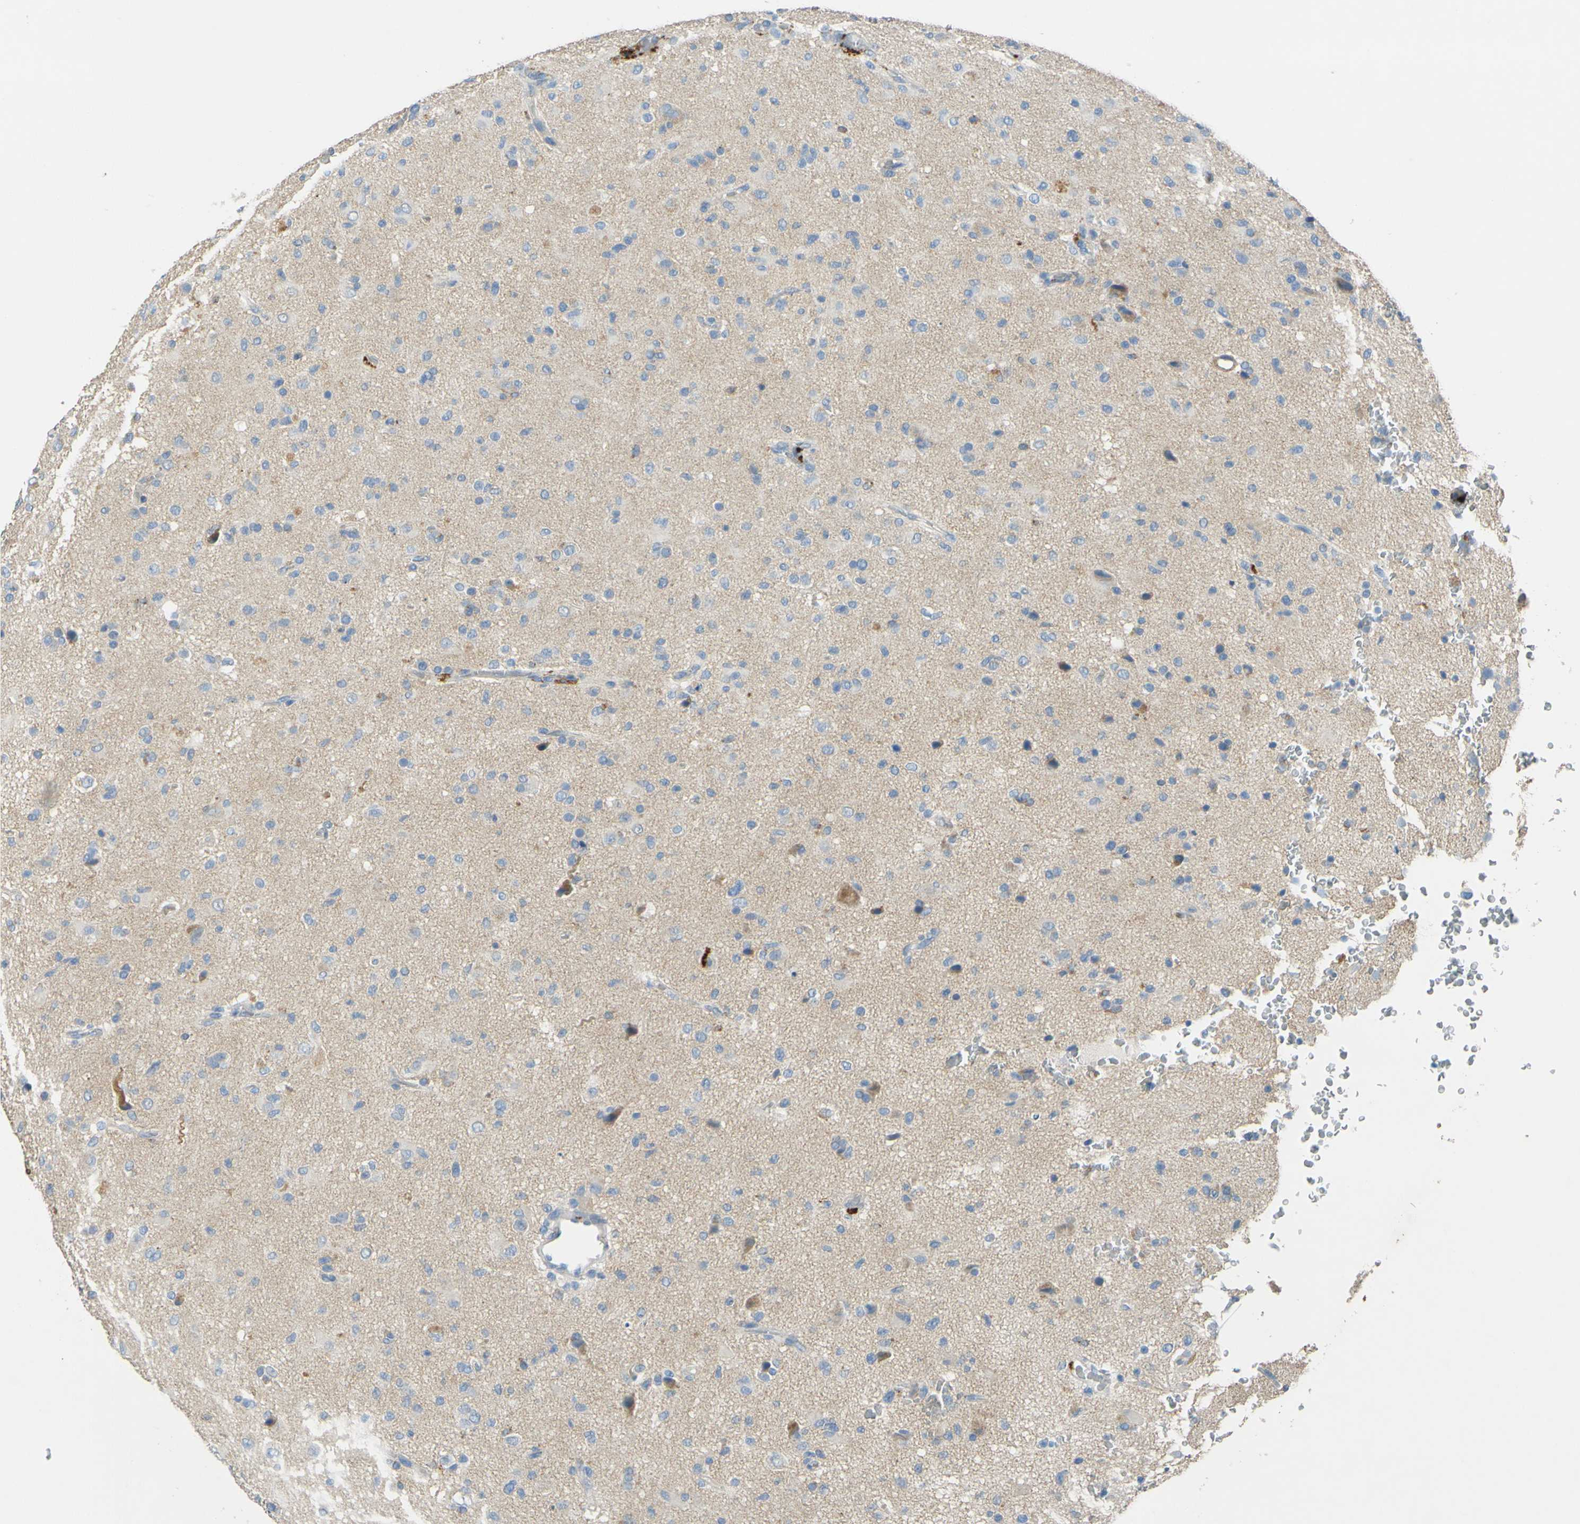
{"staining": {"intensity": "negative", "quantity": "none", "location": "none"}, "tissue": "glioma", "cell_type": "Tumor cells", "image_type": "cancer", "snomed": [{"axis": "morphology", "description": "Glioma, malignant, High grade"}, {"axis": "topography", "description": "Brain"}], "caption": "An immunohistochemistry histopathology image of glioma is shown. There is no staining in tumor cells of glioma.", "gene": "CDH10", "patient": {"sex": "male", "age": 71}}